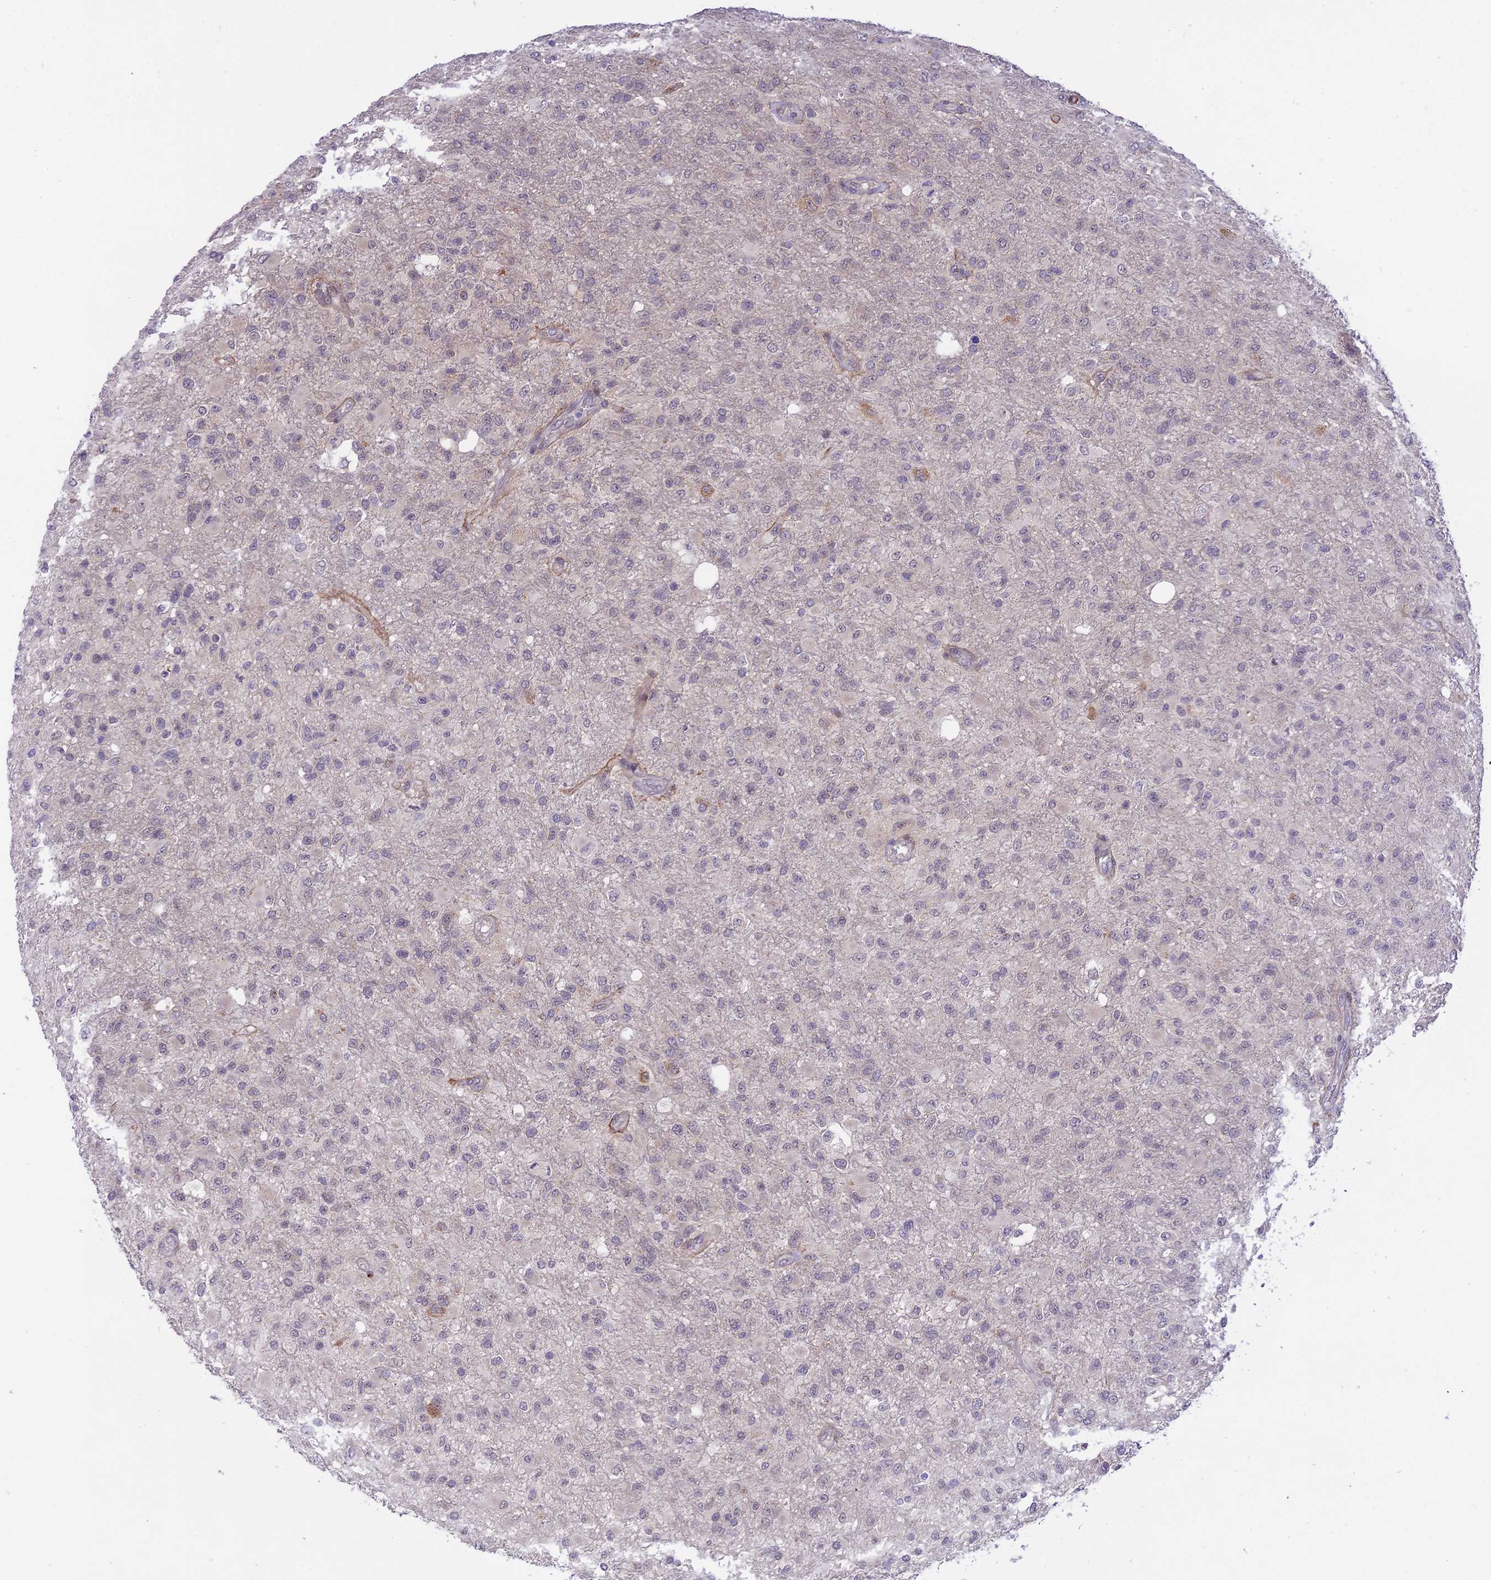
{"staining": {"intensity": "negative", "quantity": "none", "location": "none"}, "tissue": "glioma", "cell_type": "Tumor cells", "image_type": "cancer", "snomed": [{"axis": "morphology", "description": "Glioma, malignant, High grade"}, {"axis": "topography", "description": "Brain"}], "caption": "Photomicrograph shows no significant protein positivity in tumor cells of glioma. Brightfield microscopy of immunohistochemistry (IHC) stained with DAB (3,3'-diaminobenzidine) (brown) and hematoxylin (blue), captured at high magnification.", "gene": "ZNF837", "patient": {"sex": "female", "age": 74}}